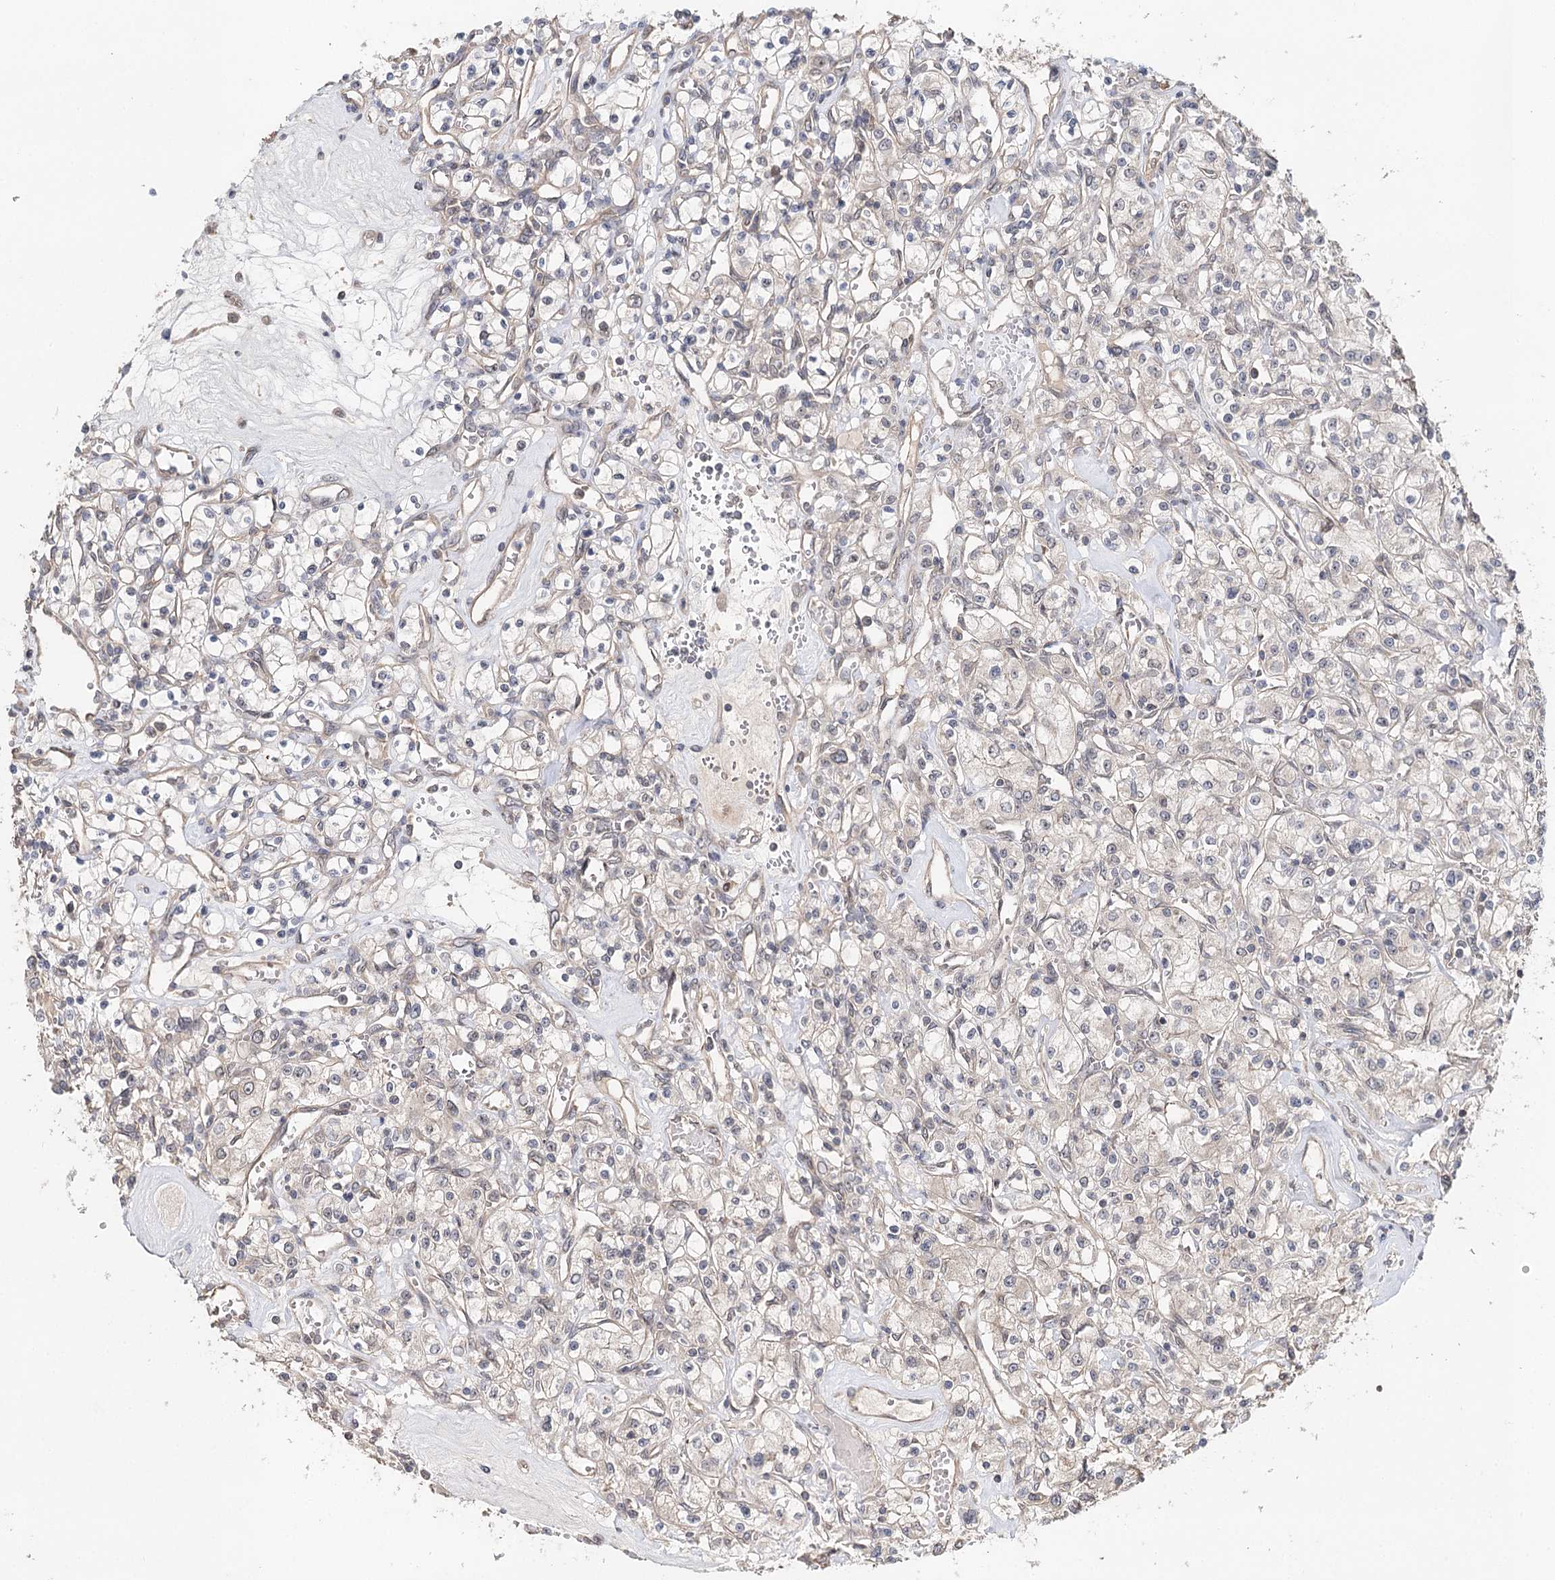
{"staining": {"intensity": "negative", "quantity": "none", "location": "none"}, "tissue": "renal cancer", "cell_type": "Tumor cells", "image_type": "cancer", "snomed": [{"axis": "morphology", "description": "Adenocarcinoma, NOS"}, {"axis": "topography", "description": "Kidney"}], "caption": "Protein analysis of renal cancer (adenocarcinoma) displays no significant staining in tumor cells.", "gene": "NOPCHAP1", "patient": {"sex": "female", "age": 59}}